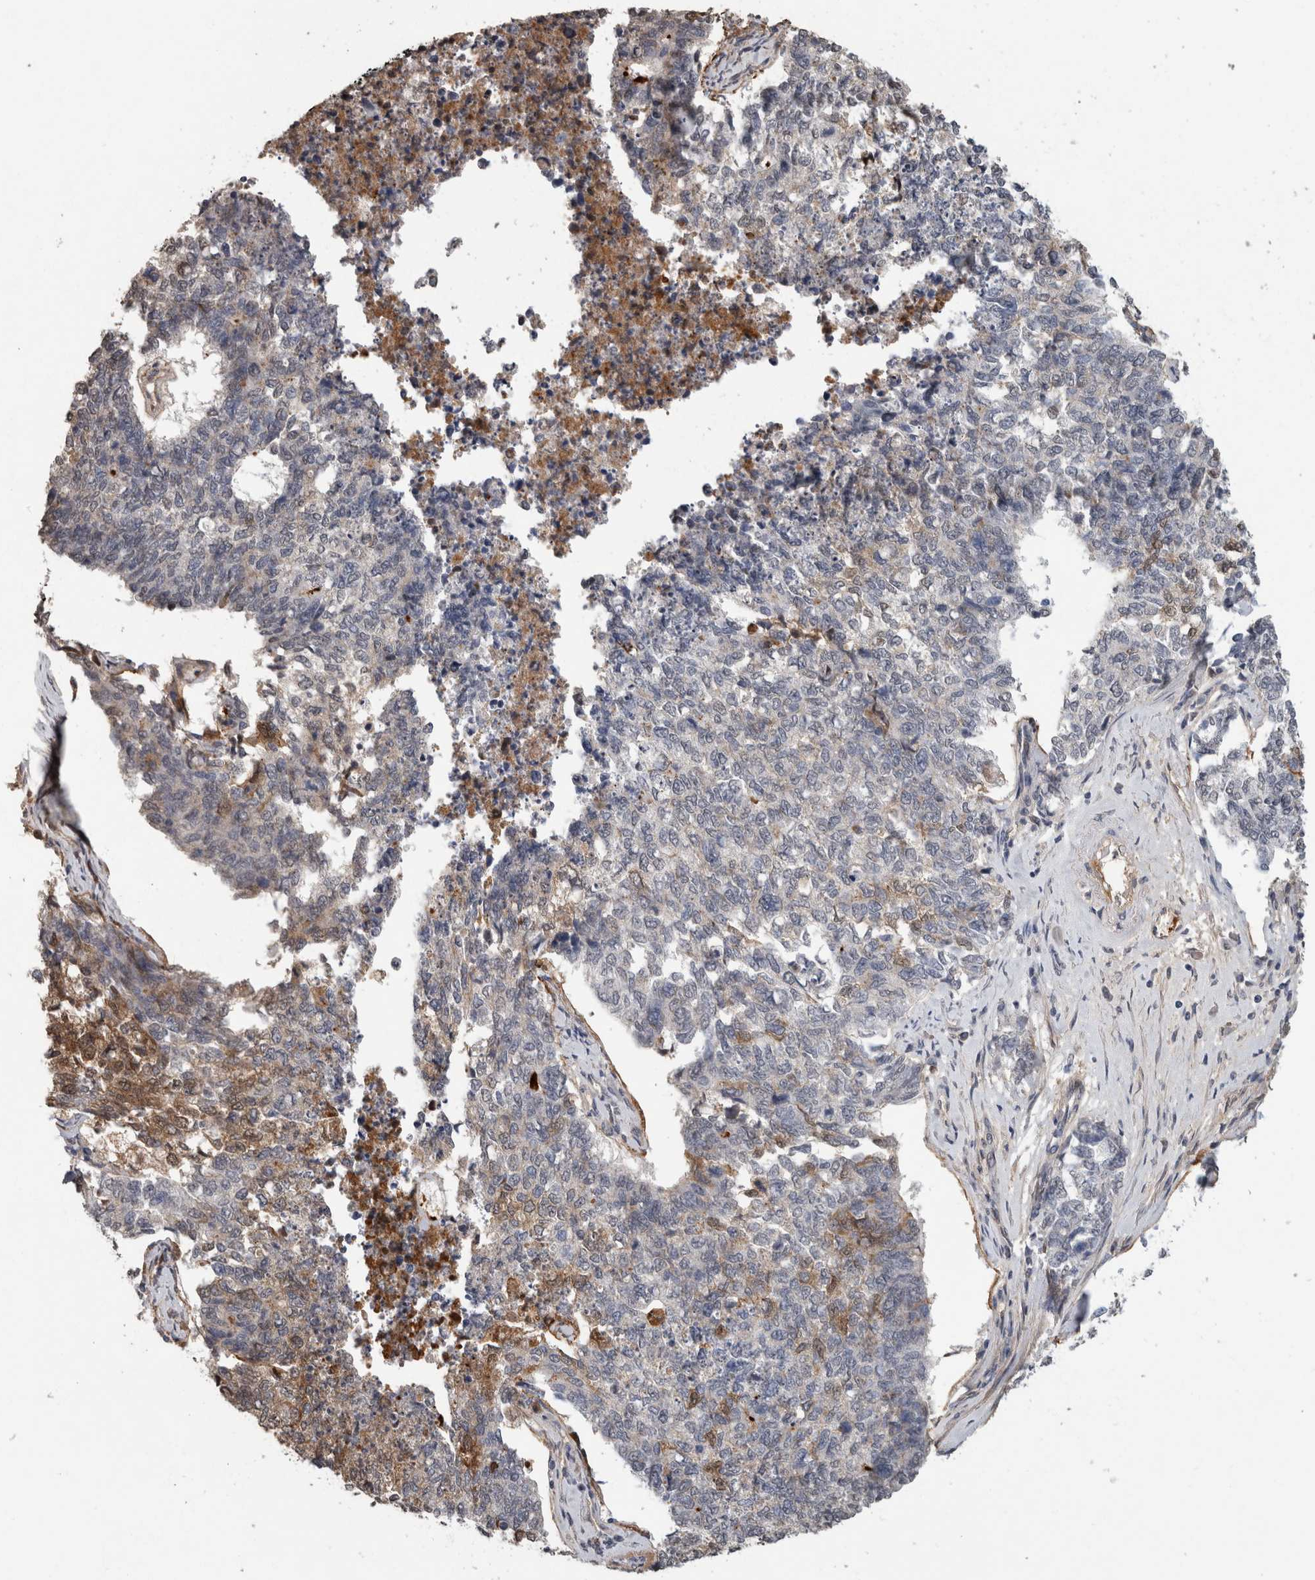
{"staining": {"intensity": "moderate", "quantity": "<25%", "location": "cytoplasmic/membranous"}, "tissue": "cervical cancer", "cell_type": "Tumor cells", "image_type": "cancer", "snomed": [{"axis": "morphology", "description": "Squamous cell carcinoma, NOS"}, {"axis": "topography", "description": "Cervix"}], "caption": "Protein expression analysis of cervical squamous cell carcinoma demonstrates moderate cytoplasmic/membranous staining in approximately <25% of tumor cells.", "gene": "LTBP1", "patient": {"sex": "female", "age": 63}}